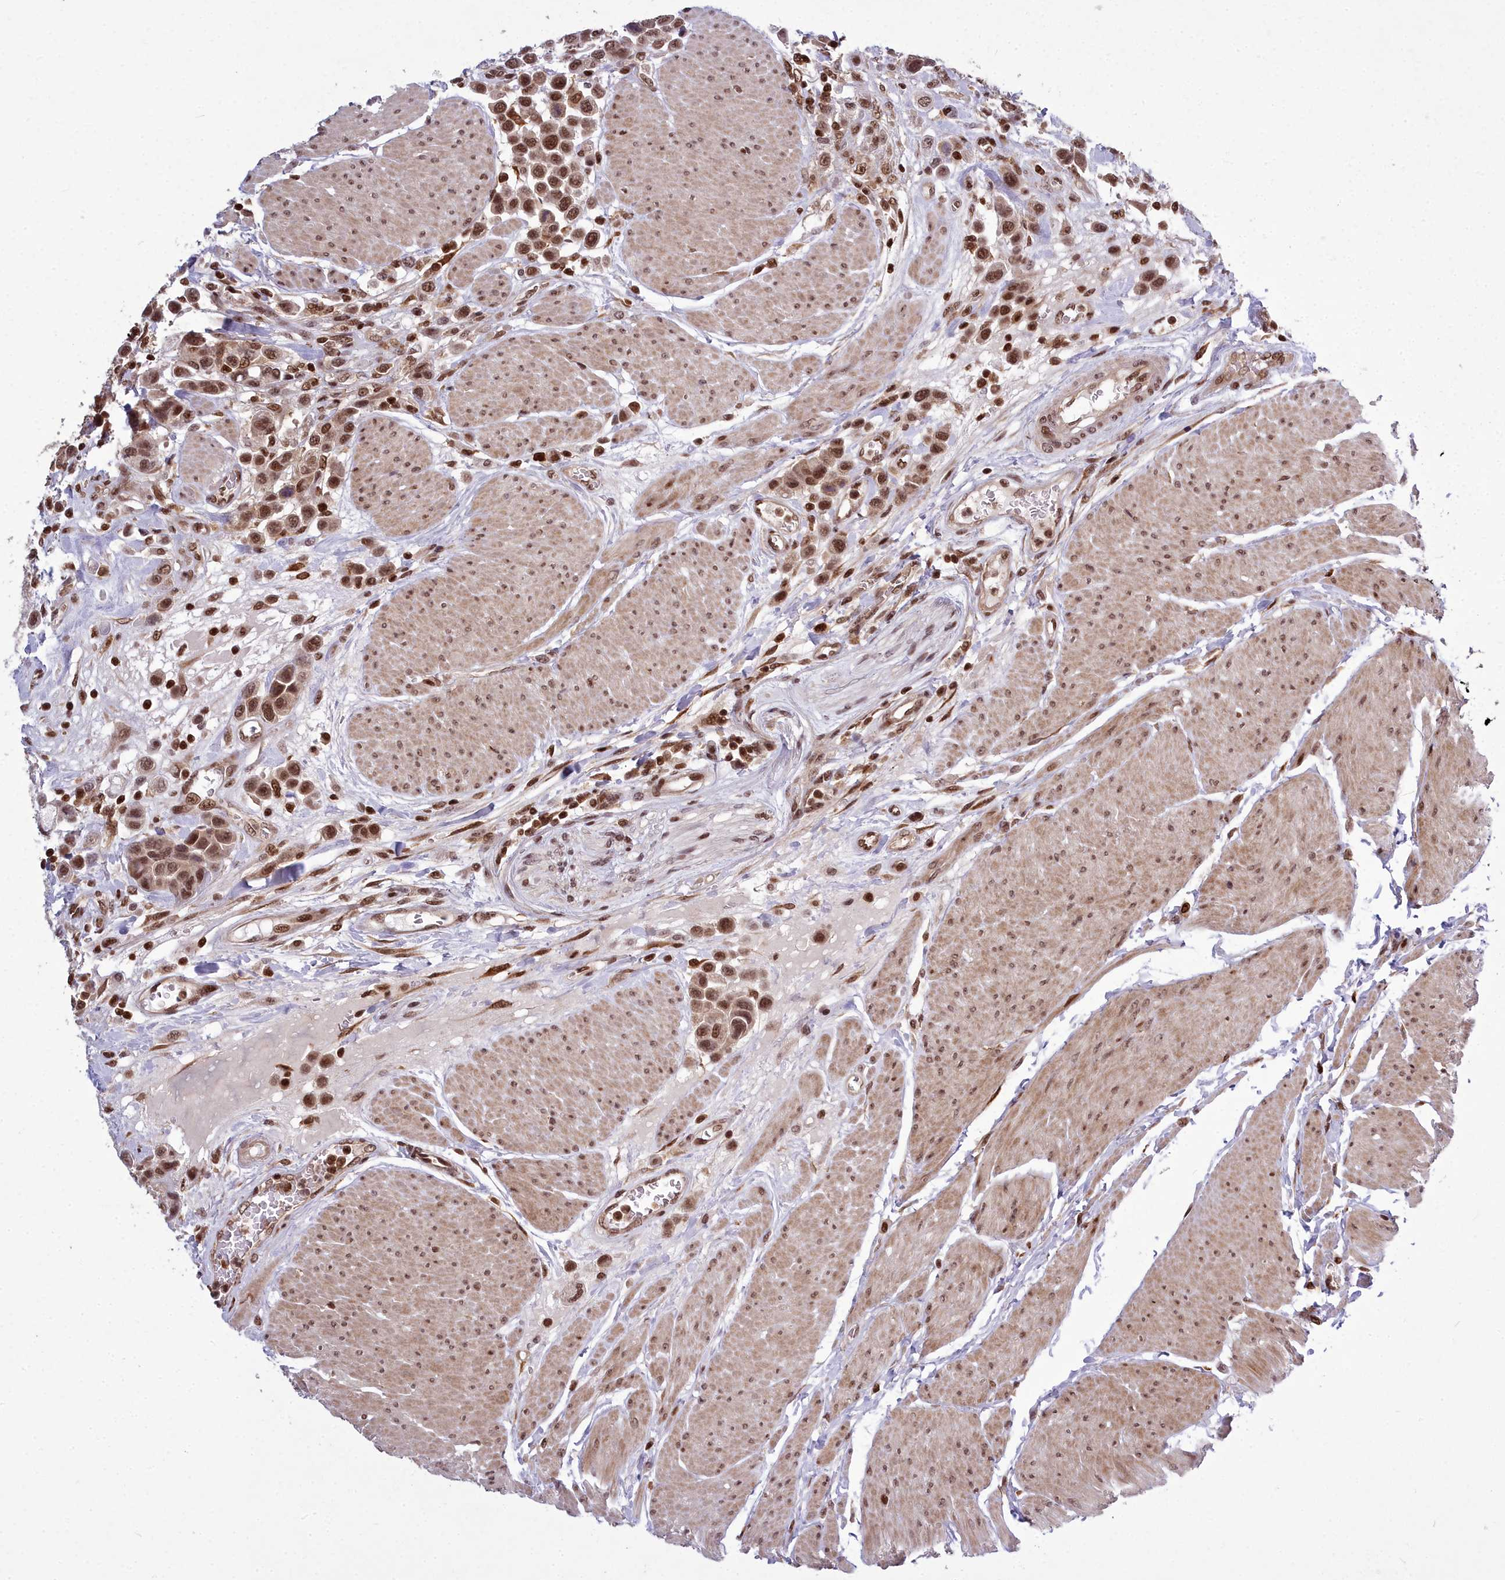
{"staining": {"intensity": "moderate", "quantity": ">75%", "location": "nuclear"}, "tissue": "urothelial cancer", "cell_type": "Tumor cells", "image_type": "cancer", "snomed": [{"axis": "morphology", "description": "Urothelial carcinoma, High grade"}, {"axis": "topography", "description": "Urinary bladder"}], "caption": "Tumor cells show medium levels of moderate nuclear staining in approximately >75% of cells in urothelial cancer.", "gene": "GMEB1", "patient": {"sex": "male", "age": 50}}